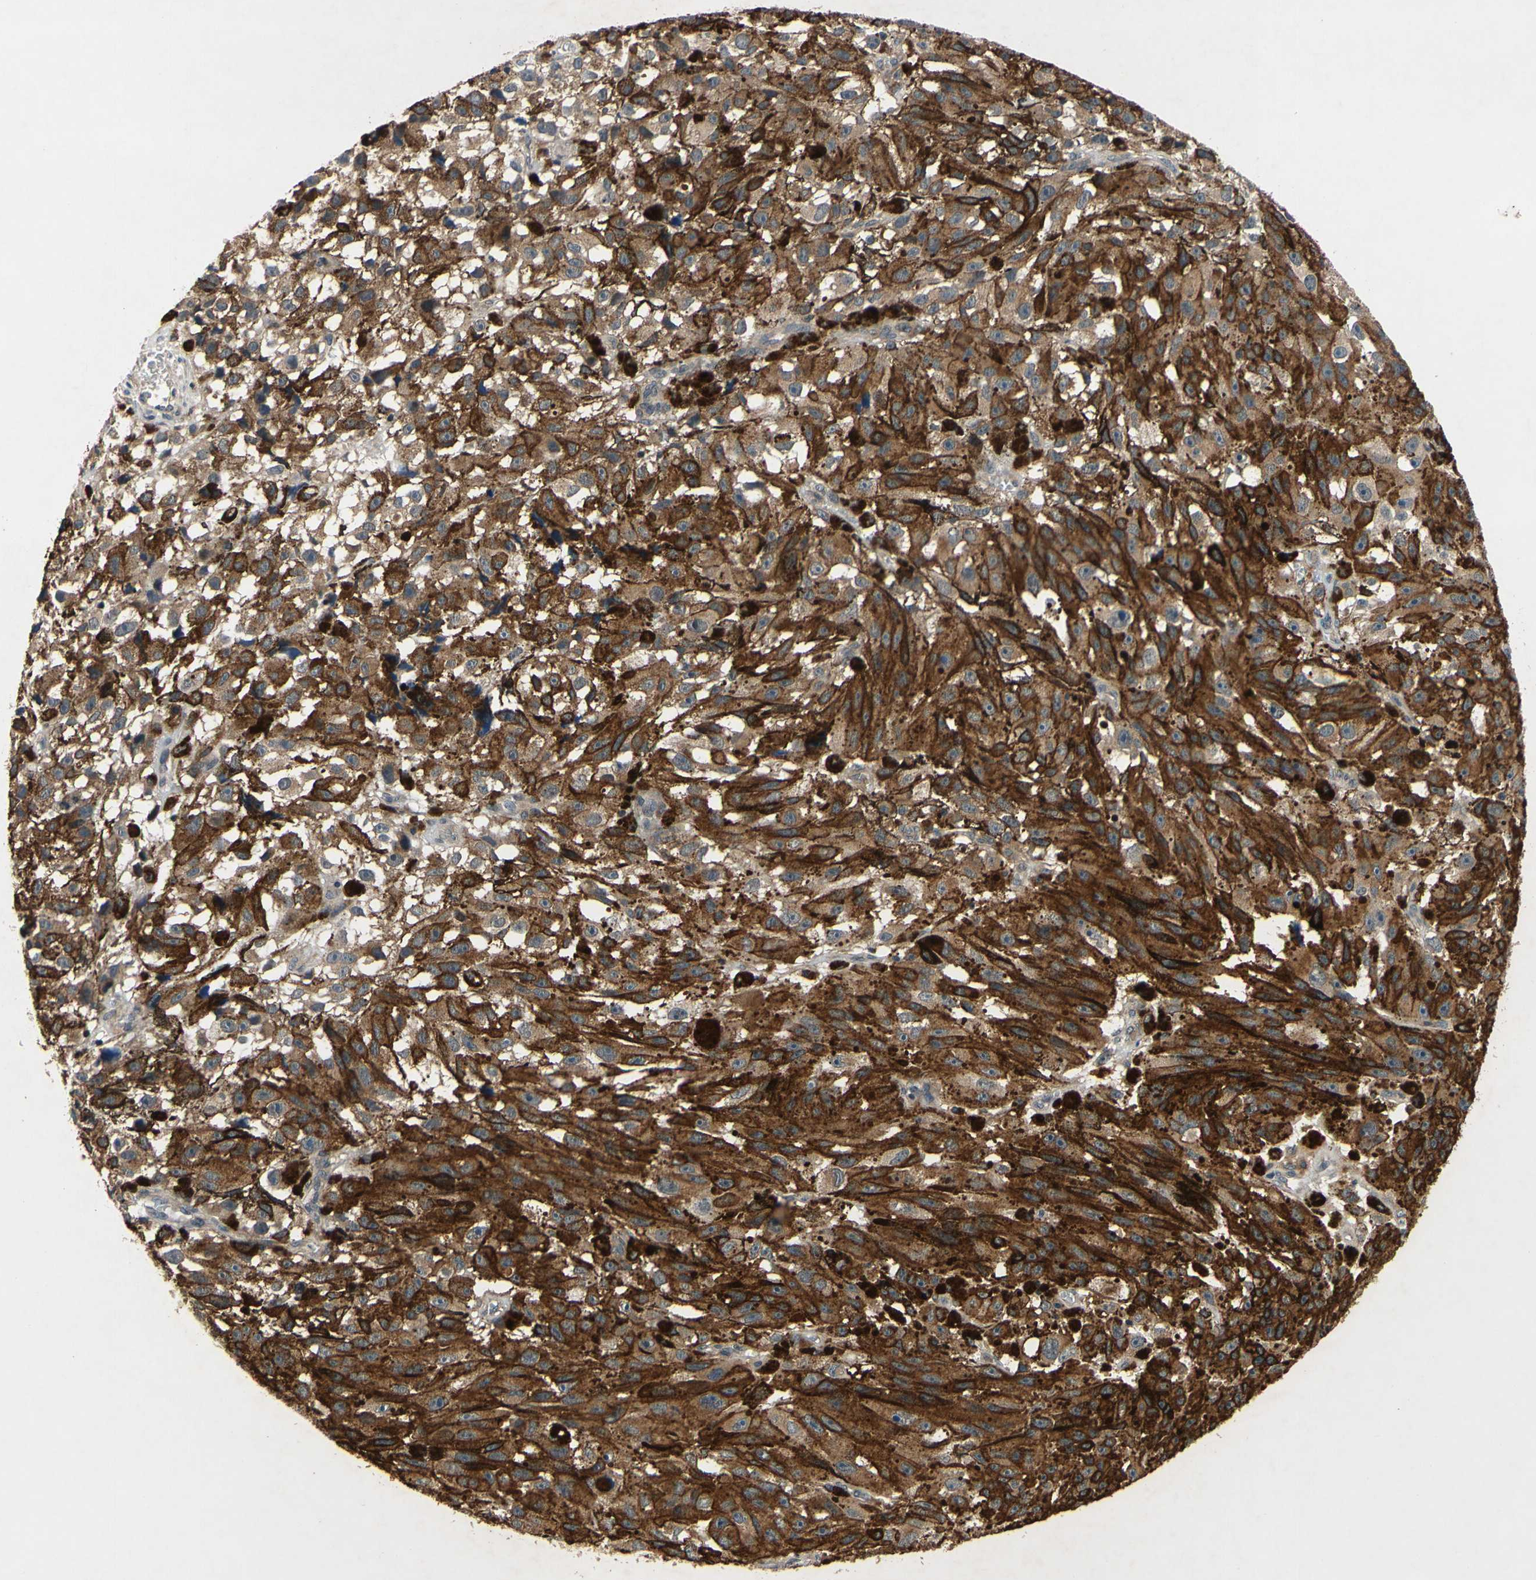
{"staining": {"intensity": "strong", "quantity": "25%-75%", "location": "cytoplasmic/membranous"}, "tissue": "melanoma", "cell_type": "Tumor cells", "image_type": "cancer", "snomed": [{"axis": "morphology", "description": "Malignant melanoma, NOS"}, {"axis": "topography", "description": "Skin"}], "caption": "Immunohistochemistry (IHC) of malignant melanoma demonstrates high levels of strong cytoplasmic/membranous staining in approximately 25%-75% of tumor cells. The staining was performed using DAB (3,3'-diaminobenzidine) to visualize the protein expression in brown, while the nuclei were stained in blue with hematoxylin (Magnification: 20x).", "gene": "PLA2G4A", "patient": {"sex": "female", "age": 104}}